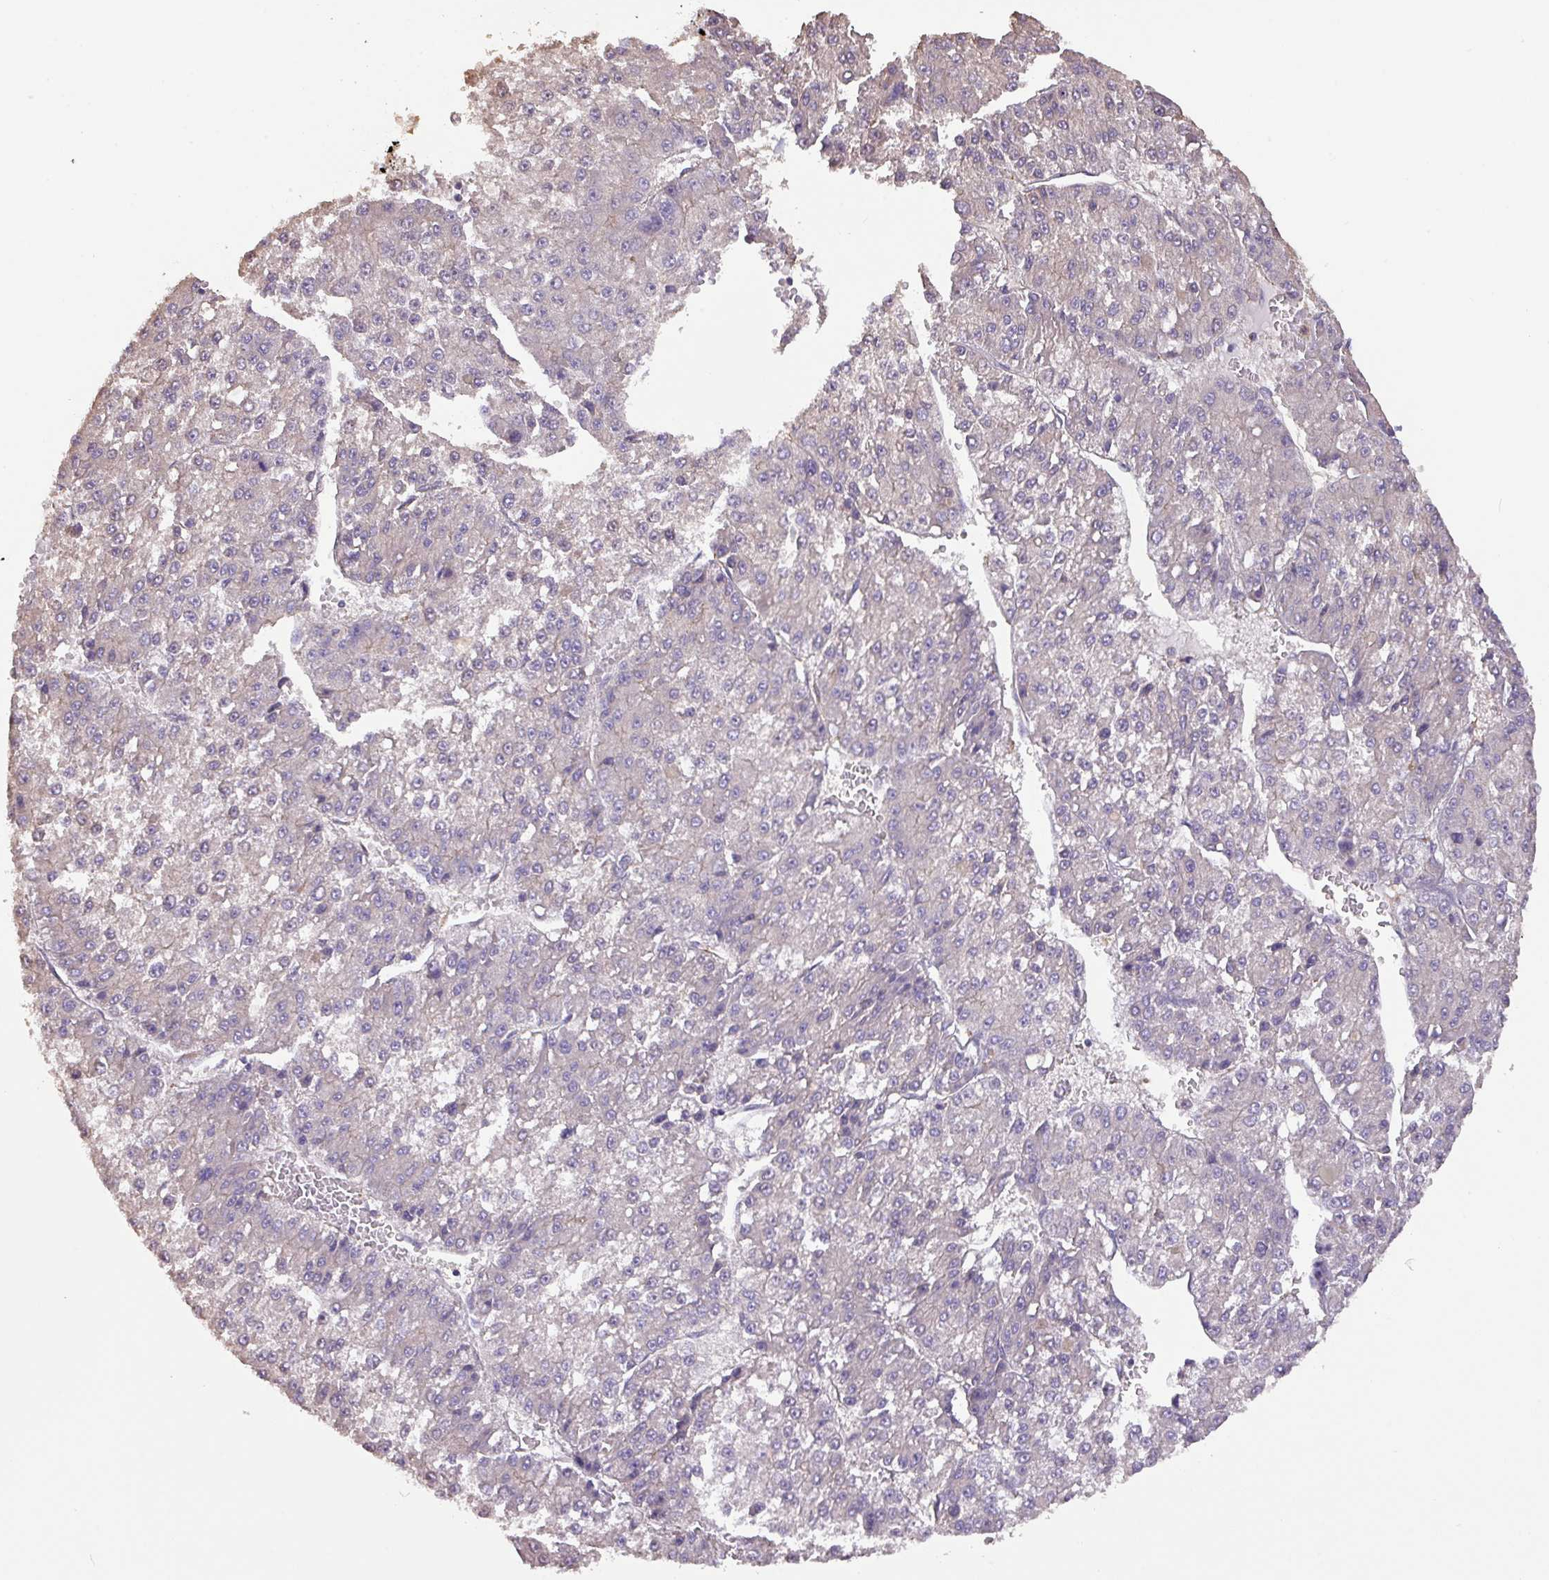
{"staining": {"intensity": "negative", "quantity": "none", "location": "none"}, "tissue": "liver cancer", "cell_type": "Tumor cells", "image_type": "cancer", "snomed": [{"axis": "morphology", "description": "Carcinoma, Hepatocellular, NOS"}, {"axis": "topography", "description": "Liver"}], "caption": "Liver cancer (hepatocellular carcinoma) stained for a protein using IHC shows no staining tumor cells.", "gene": "CALML4", "patient": {"sex": "female", "age": 73}}